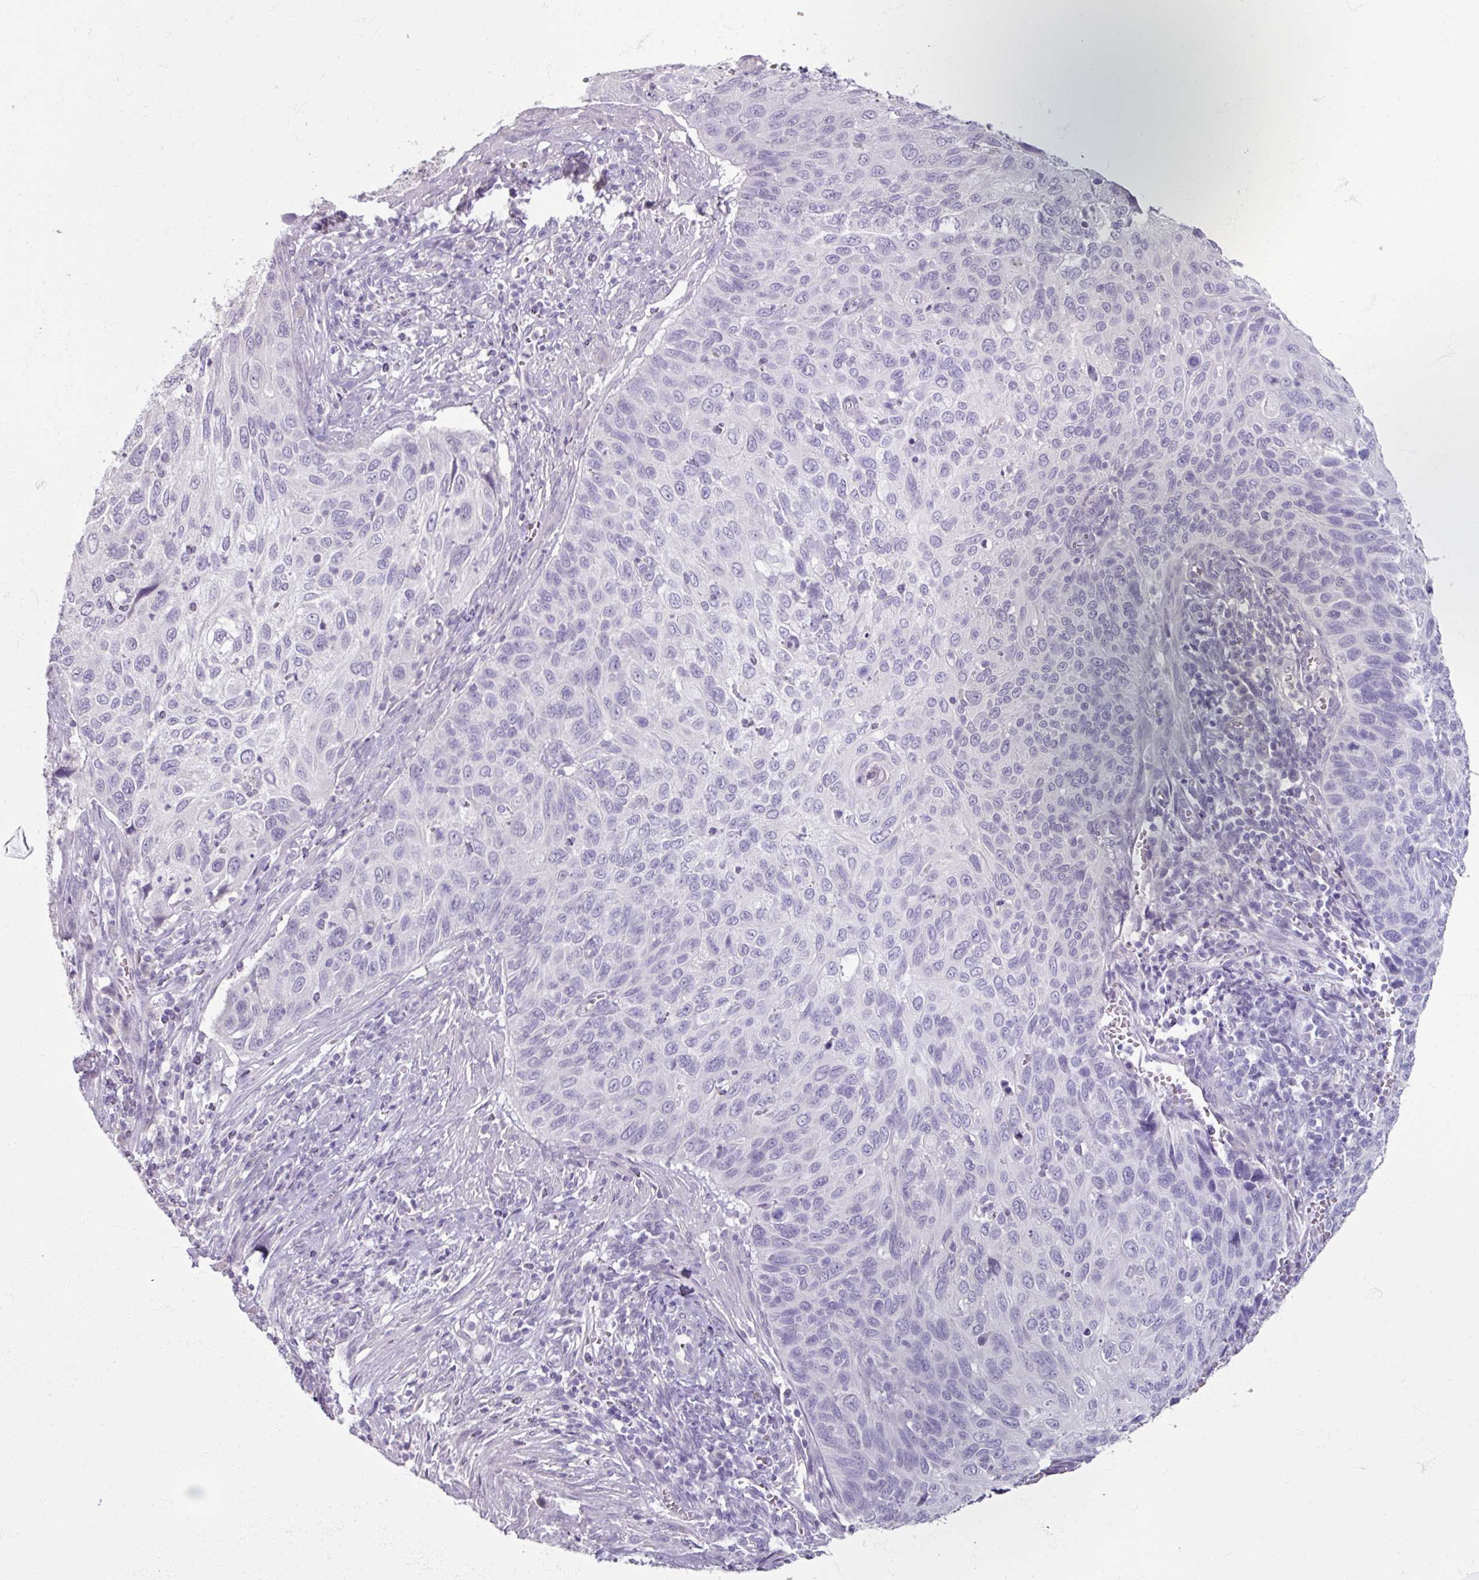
{"staining": {"intensity": "negative", "quantity": "none", "location": "none"}, "tissue": "cervical cancer", "cell_type": "Tumor cells", "image_type": "cancer", "snomed": [{"axis": "morphology", "description": "Squamous cell carcinoma, NOS"}, {"axis": "topography", "description": "Cervix"}], "caption": "Immunohistochemistry of human squamous cell carcinoma (cervical) exhibits no positivity in tumor cells.", "gene": "TG", "patient": {"sex": "female", "age": 70}}